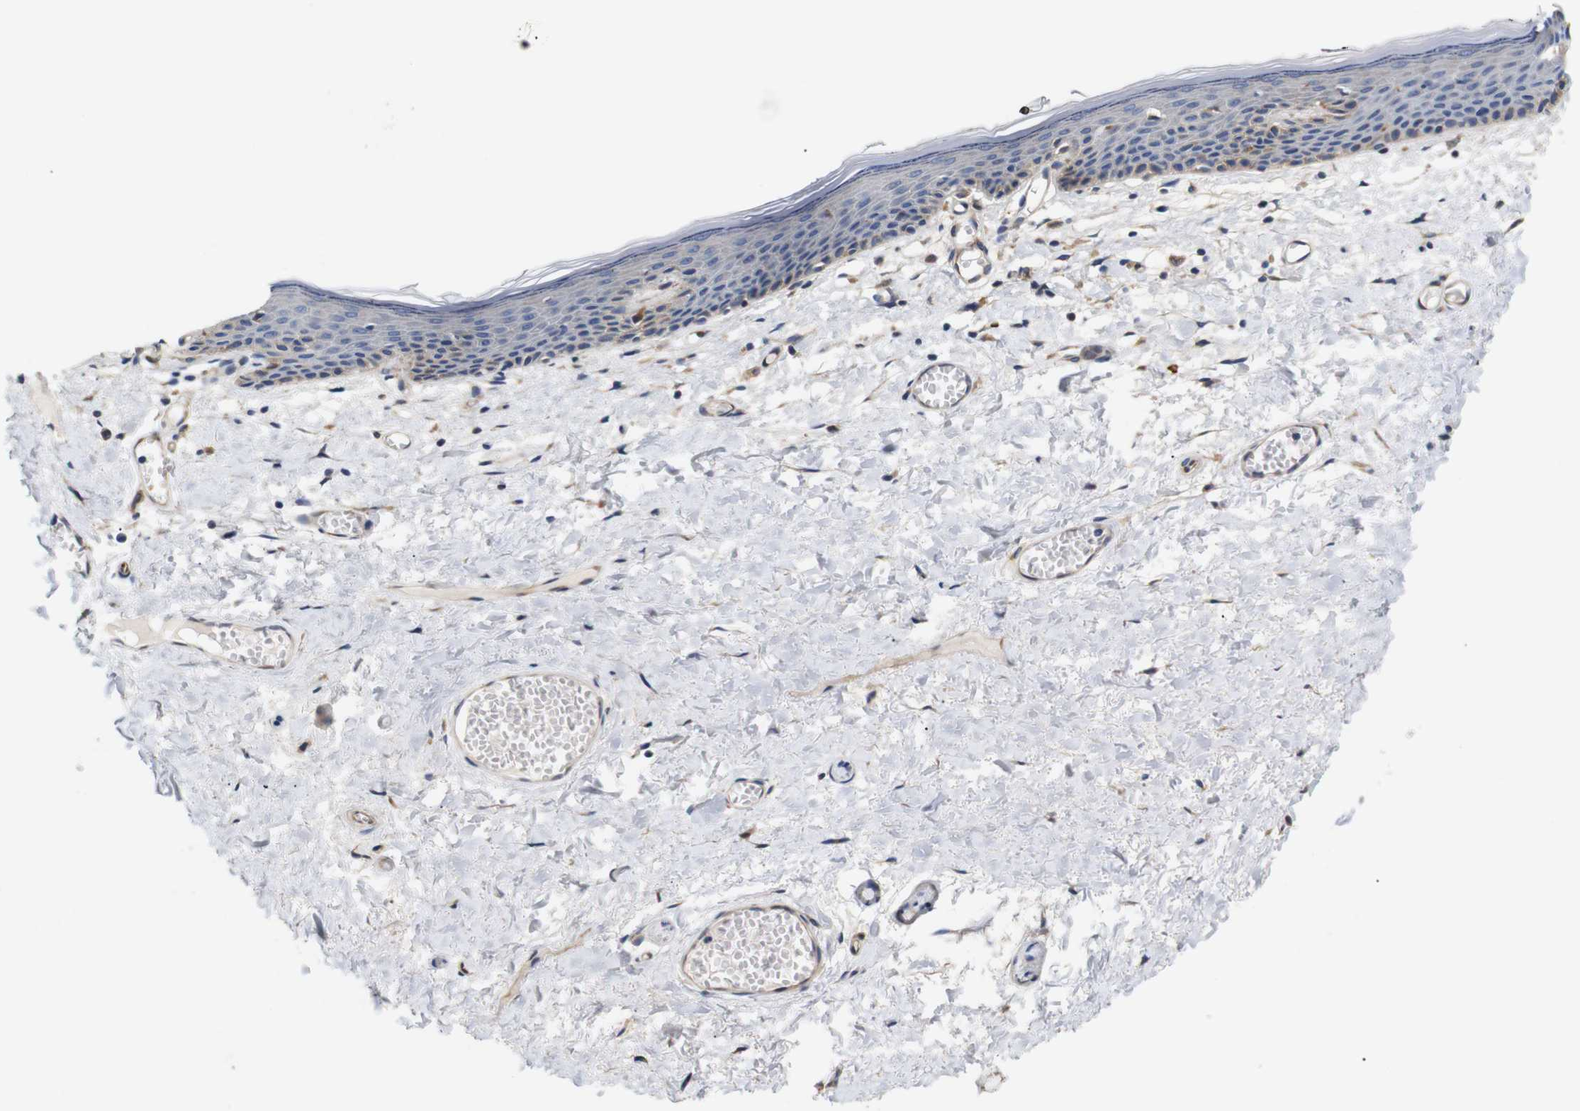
{"staining": {"intensity": "negative", "quantity": "none", "location": "none"}, "tissue": "skin", "cell_type": "Epidermal cells", "image_type": "normal", "snomed": [{"axis": "morphology", "description": "Normal tissue, NOS"}, {"axis": "topography", "description": "Vulva"}], "caption": "The micrograph demonstrates no significant staining in epidermal cells of skin.", "gene": "UBE2G2", "patient": {"sex": "female", "age": 54}}